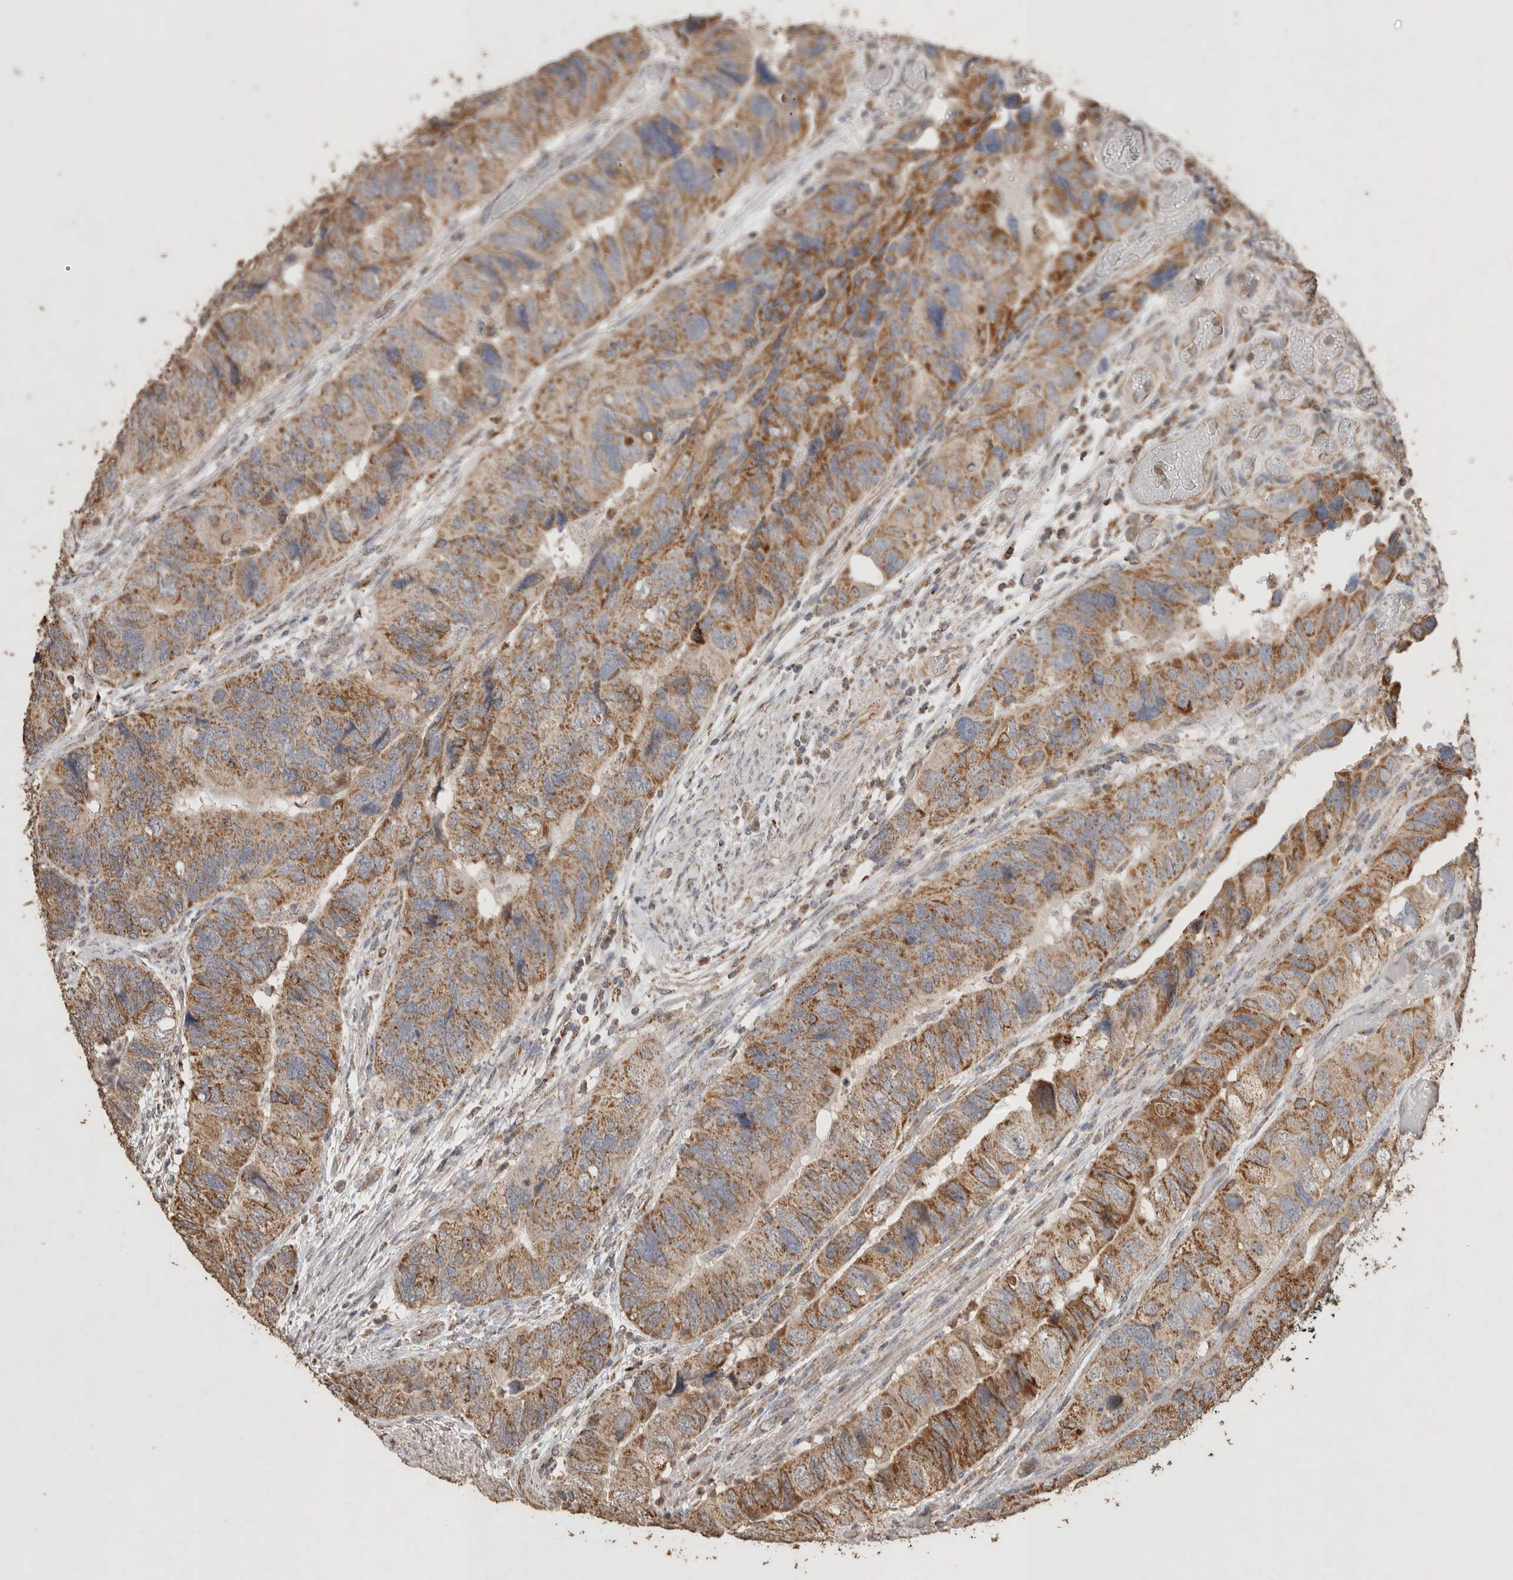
{"staining": {"intensity": "moderate", "quantity": ">75%", "location": "cytoplasmic/membranous"}, "tissue": "colorectal cancer", "cell_type": "Tumor cells", "image_type": "cancer", "snomed": [{"axis": "morphology", "description": "Adenocarcinoma, NOS"}, {"axis": "topography", "description": "Rectum"}], "caption": "Immunohistochemistry (IHC) image of neoplastic tissue: human colorectal cancer (adenocarcinoma) stained using IHC reveals medium levels of moderate protein expression localized specifically in the cytoplasmic/membranous of tumor cells, appearing as a cytoplasmic/membranous brown color.", "gene": "ACADM", "patient": {"sex": "male", "age": 63}}